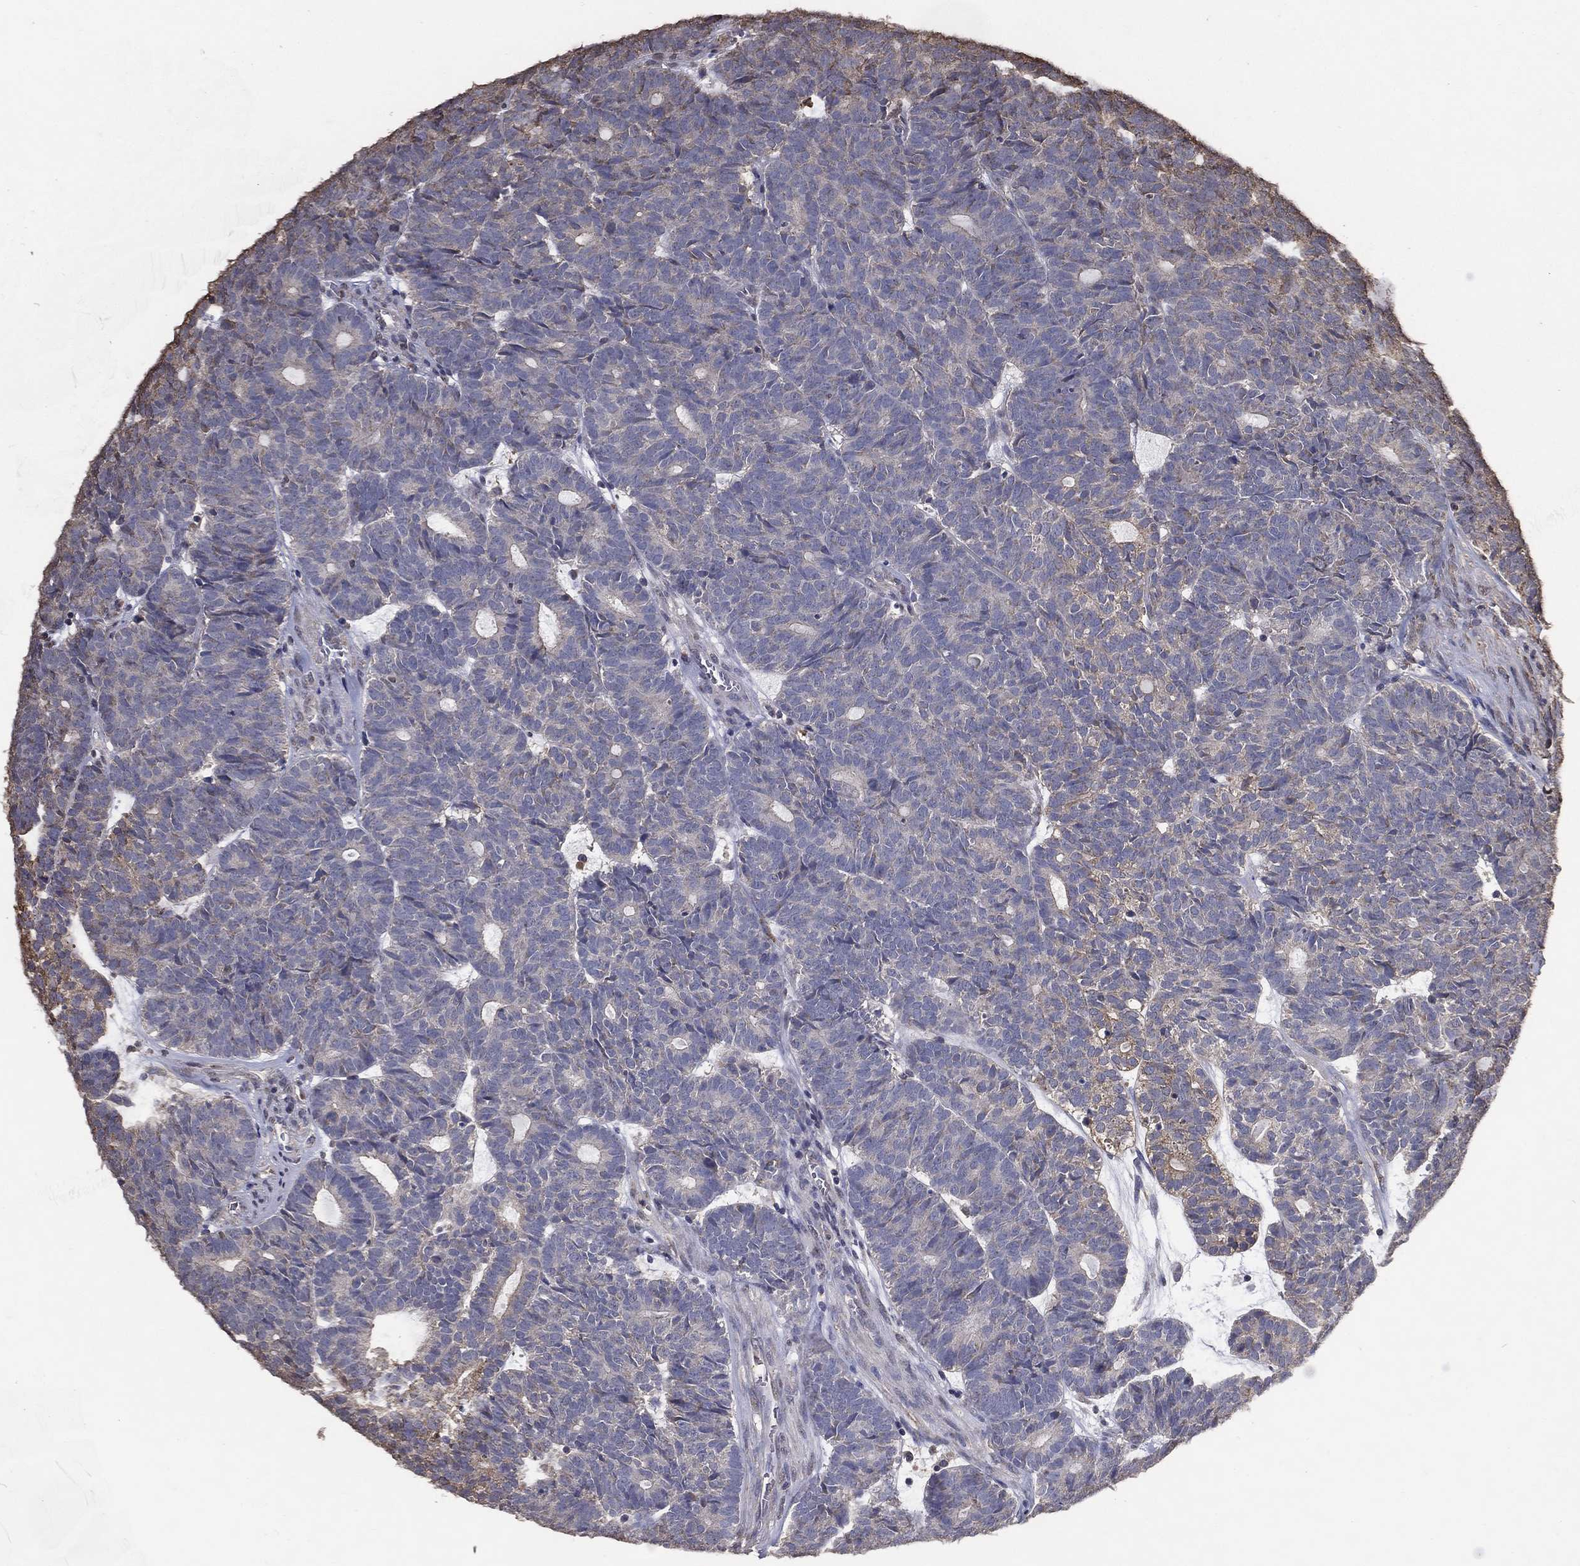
{"staining": {"intensity": "negative", "quantity": "none", "location": "none"}, "tissue": "head and neck cancer", "cell_type": "Tumor cells", "image_type": "cancer", "snomed": [{"axis": "morphology", "description": "Adenocarcinoma, NOS"}, {"axis": "topography", "description": "Head-Neck"}], "caption": "Tumor cells are negative for brown protein staining in head and neck cancer.", "gene": "GPR183", "patient": {"sex": "female", "age": 81}}